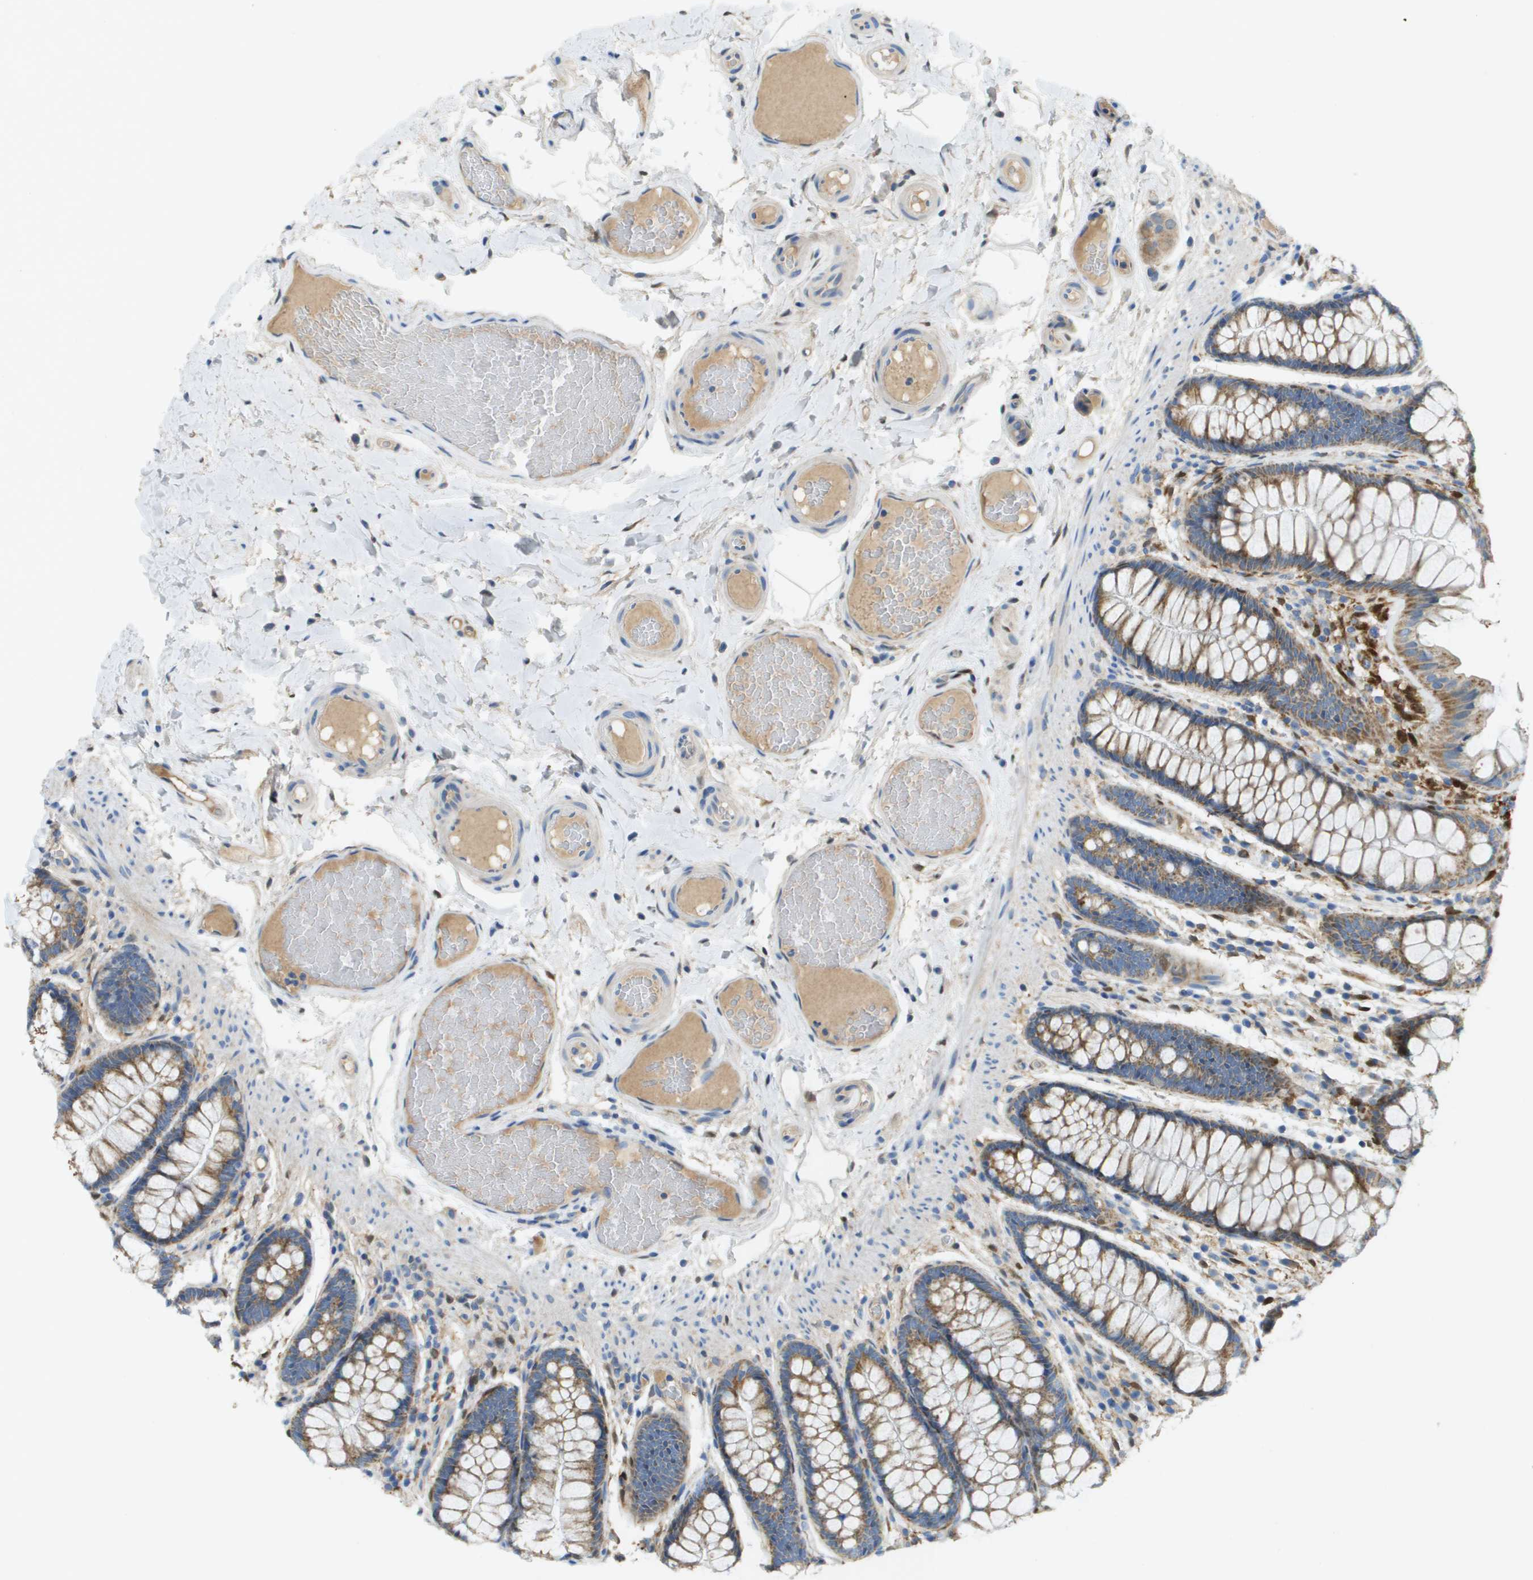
{"staining": {"intensity": "negative", "quantity": "none", "location": "none"}, "tissue": "colon", "cell_type": "Endothelial cells", "image_type": "normal", "snomed": [{"axis": "morphology", "description": "Normal tissue, NOS"}, {"axis": "topography", "description": "Colon"}], "caption": "The micrograph exhibits no significant staining in endothelial cells of colon.", "gene": "CYGB", "patient": {"sex": "female", "age": 56}}